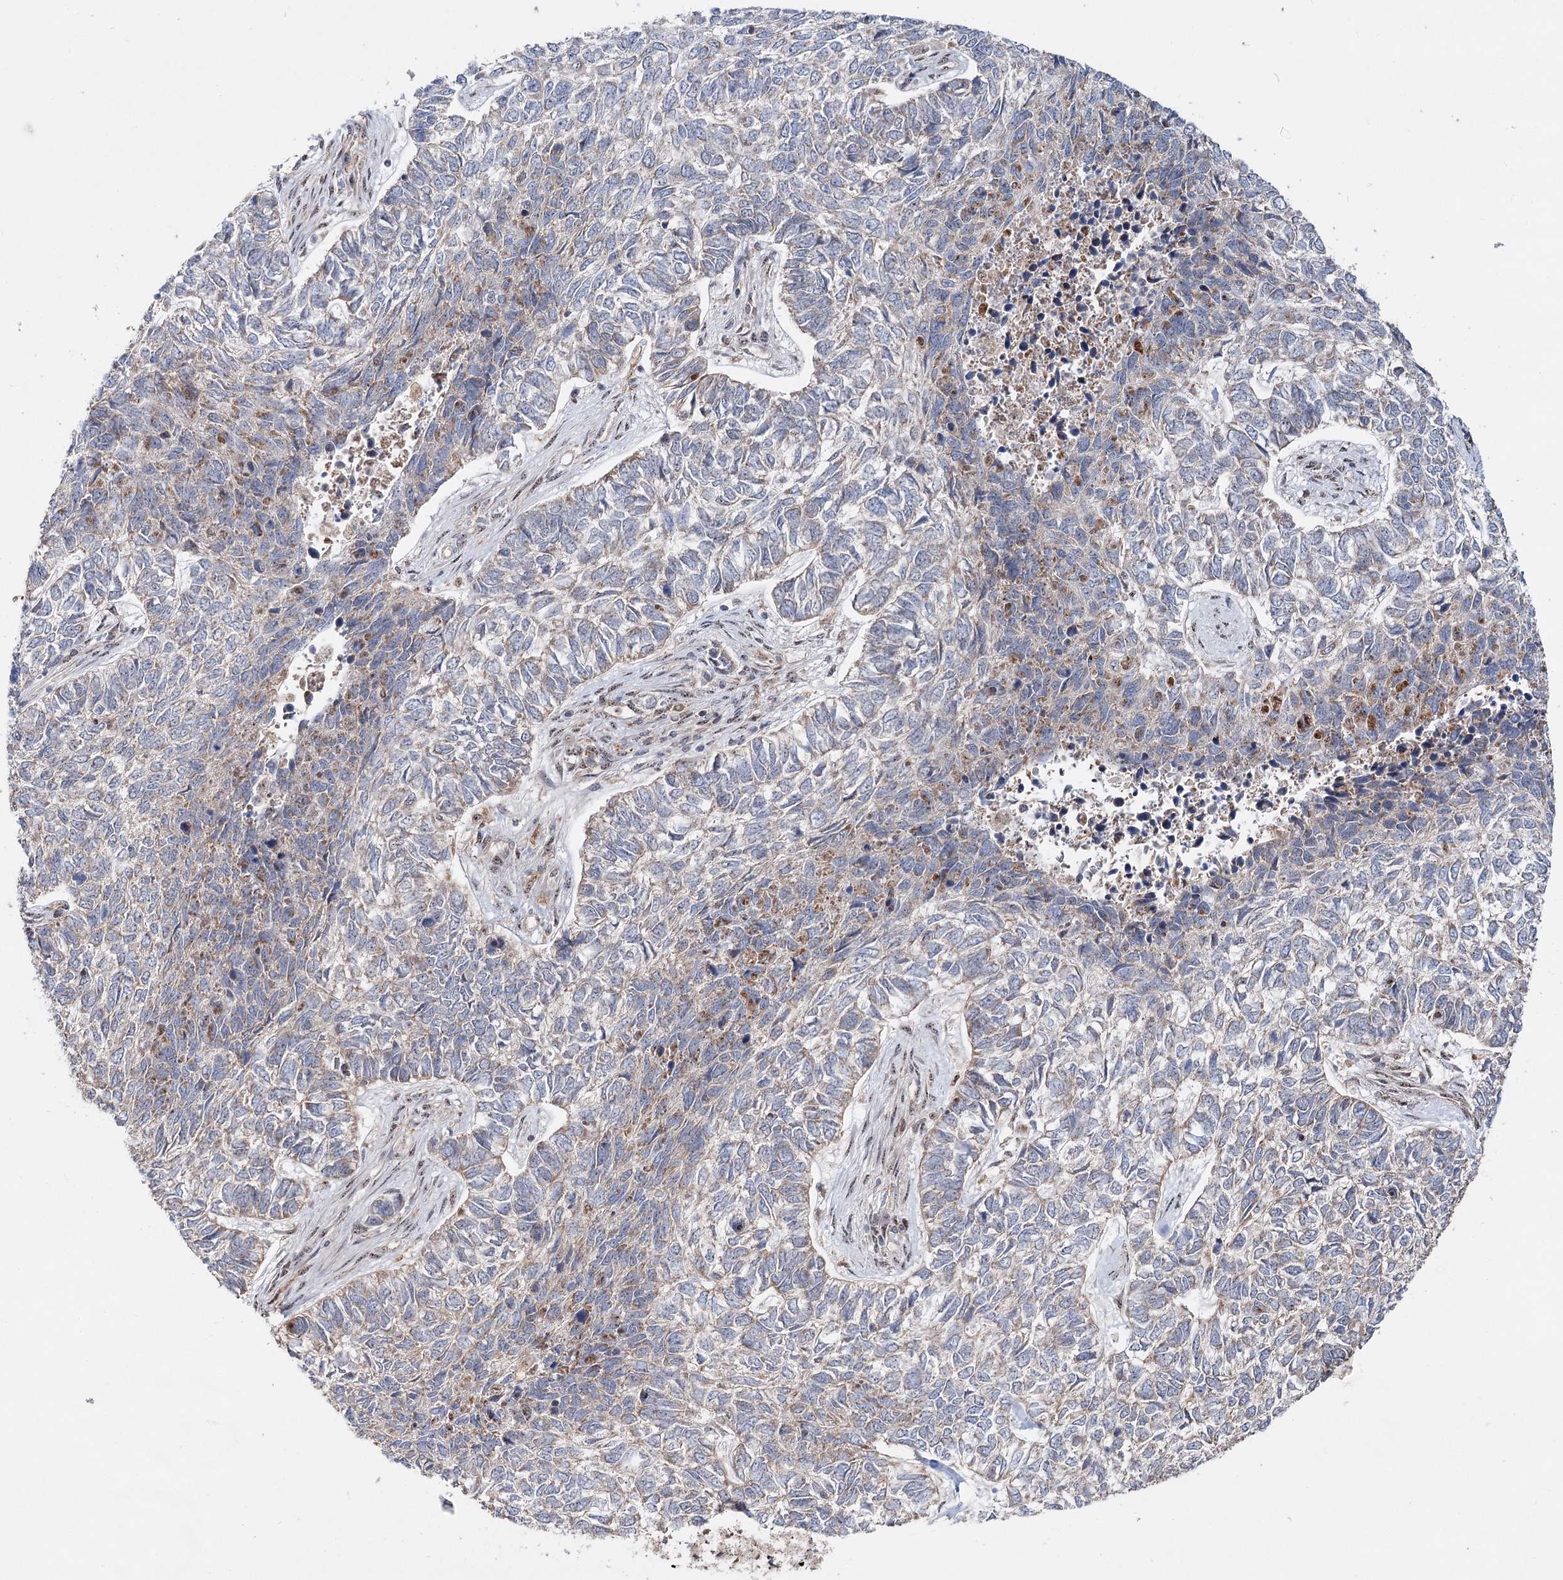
{"staining": {"intensity": "weak", "quantity": "25%-75%", "location": "cytoplasmic/membranous"}, "tissue": "skin cancer", "cell_type": "Tumor cells", "image_type": "cancer", "snomed": [{"axis": "morphology", "description": "Basal cell carcinoma"}, {"axis": "topography", "description": "Skin"}], "caption": "Brown immunohistochemical staining in skin cancer displays weak cytoplasmic/membranous staining in about 25%-75% of tumor cells.", "gene": "C12orf4", "patient": {"sex": "female", "age": 65}}